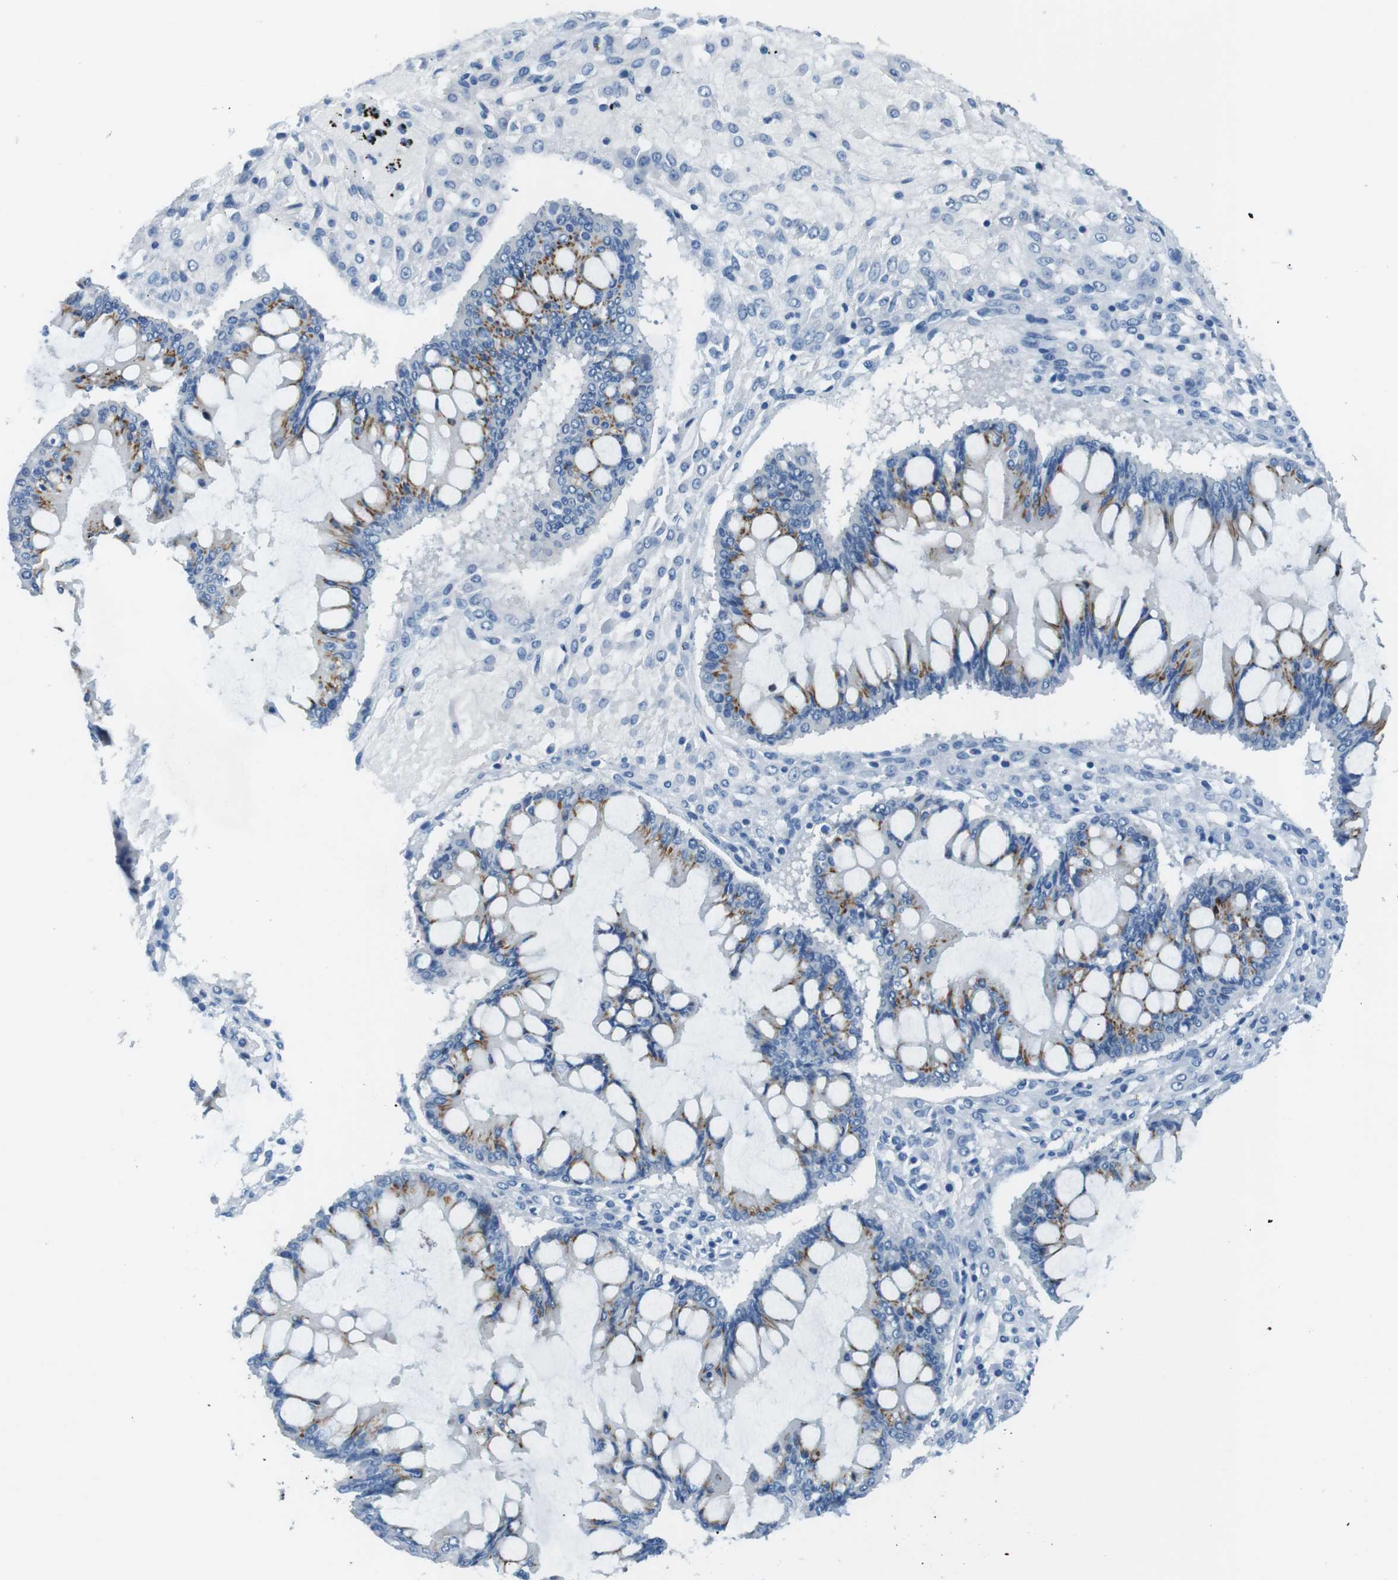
{"staining": {"intensity": "moderate", "quantity": ">75%", "location": "cytoplasmic/membranous"}, "tissue": "ovarian cancer", "cell_type": "Tumor cells", "image_type": "cancer", "snomed": [{"axis": "morphology", "description": "Cystadenocarcinoma, mucinous, NOS"}, {"axis": "topography", "description": "Ovary"}], "caption": "A histopathology image showing moderate cytoplasmic/membranous positivity in about >75% of tumor cells in ovarian cancer (mucinous cystadenocarcinoma), as visualized by brown immunohistochemical staining.", "gene": "SLC35A3", "patient": {"sex": "female", "age": 73}}